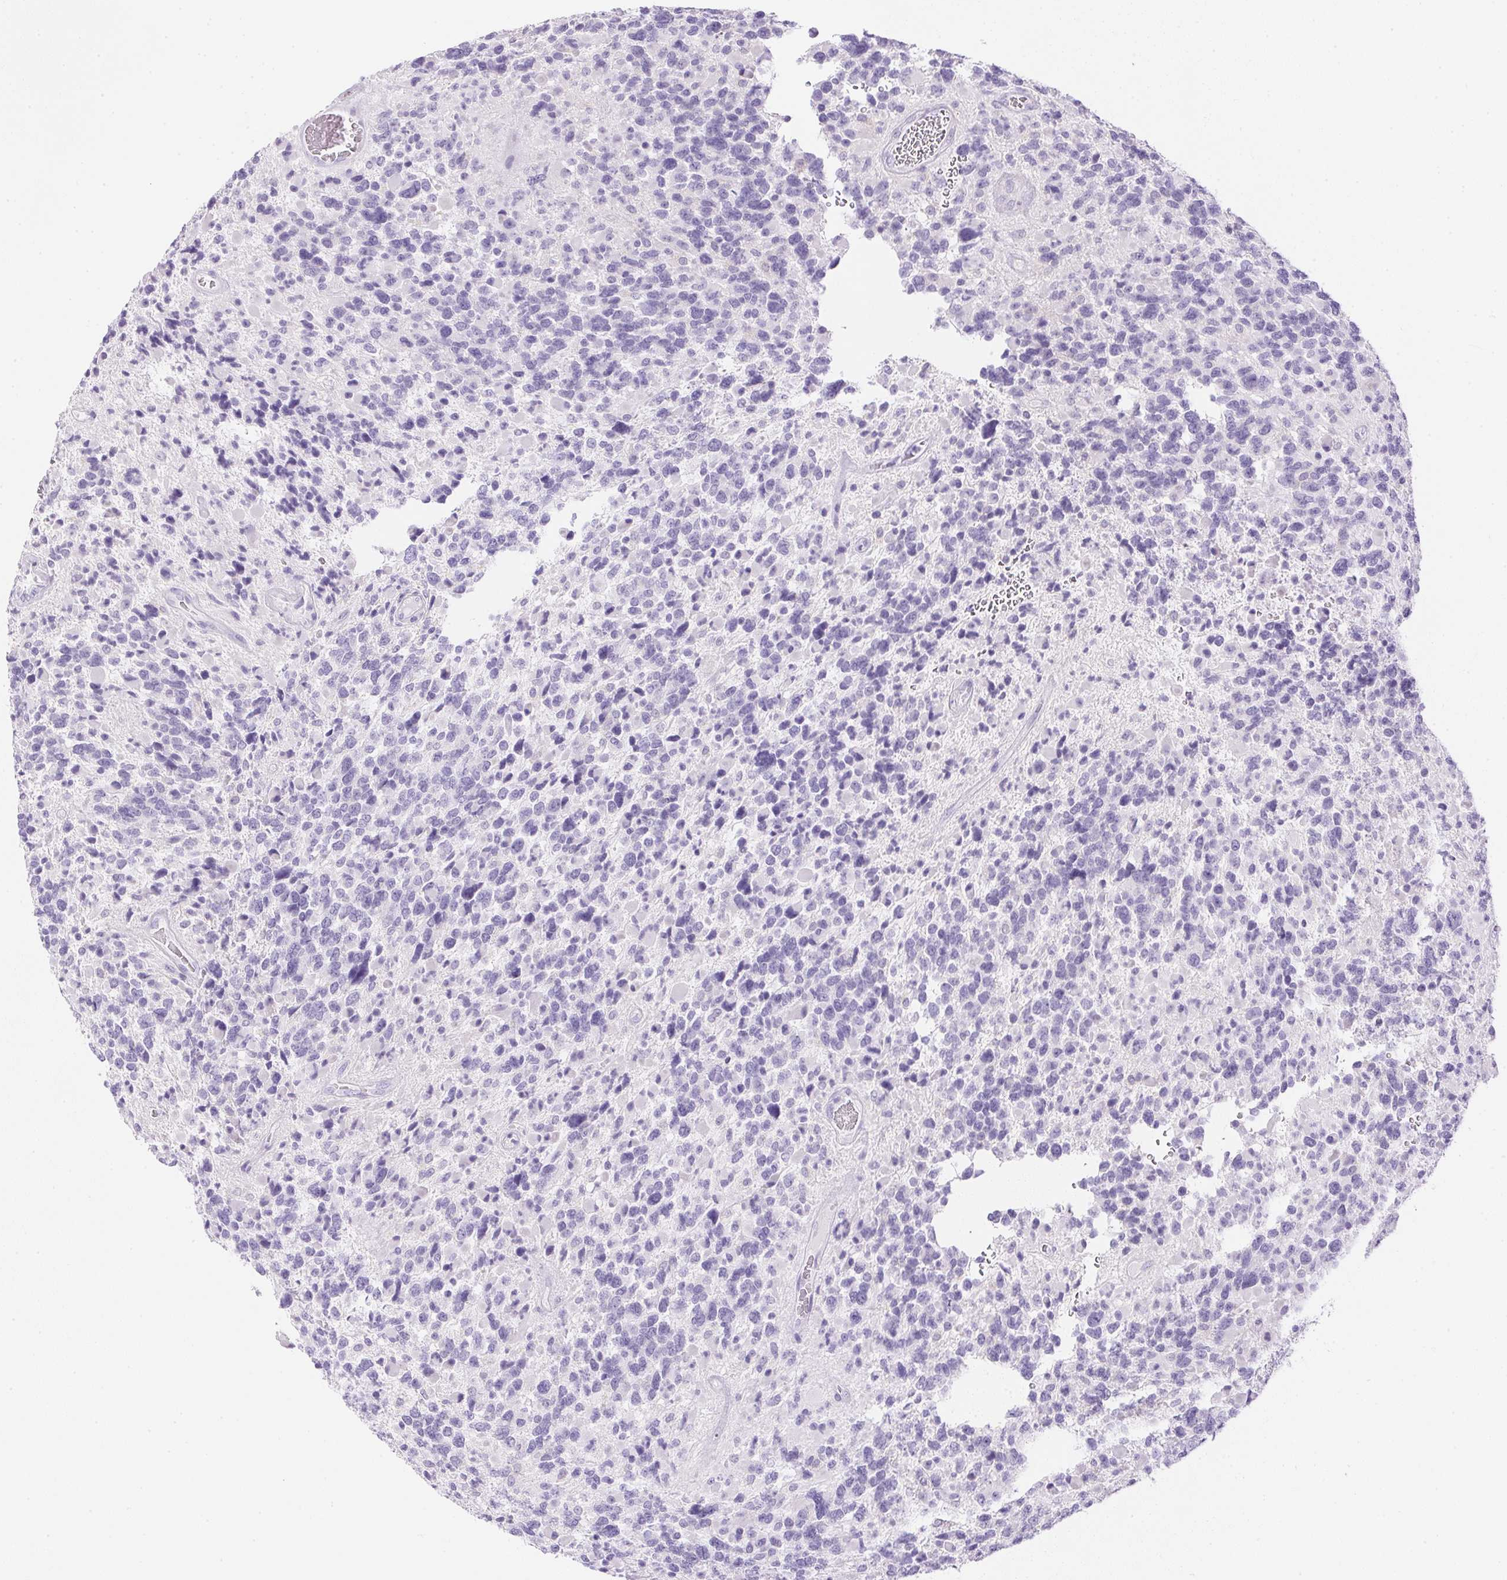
{"staining": {"intensity": "negative", "quantity": "none", "location": "none"}, "tissue": "glioma", "cell_type": "Tumor cells", "image_type": "cancer", "snomed": [{"axis": "morphology", "description": "Glioma, malignant, High grade"}, {"axis": "topography", "description": "Brain"}], "caption": "Immunohistochemistry (IHC) photomicrograph of neoplastic tissue: human high-grade glioma (malignant) stained with DAB (3,3'-diaminobenzidine) reveals no significant protein positivity in tumor cells.", "gene": "ATP6V1G3", "patient": {"sex": "female", "age": 40}}